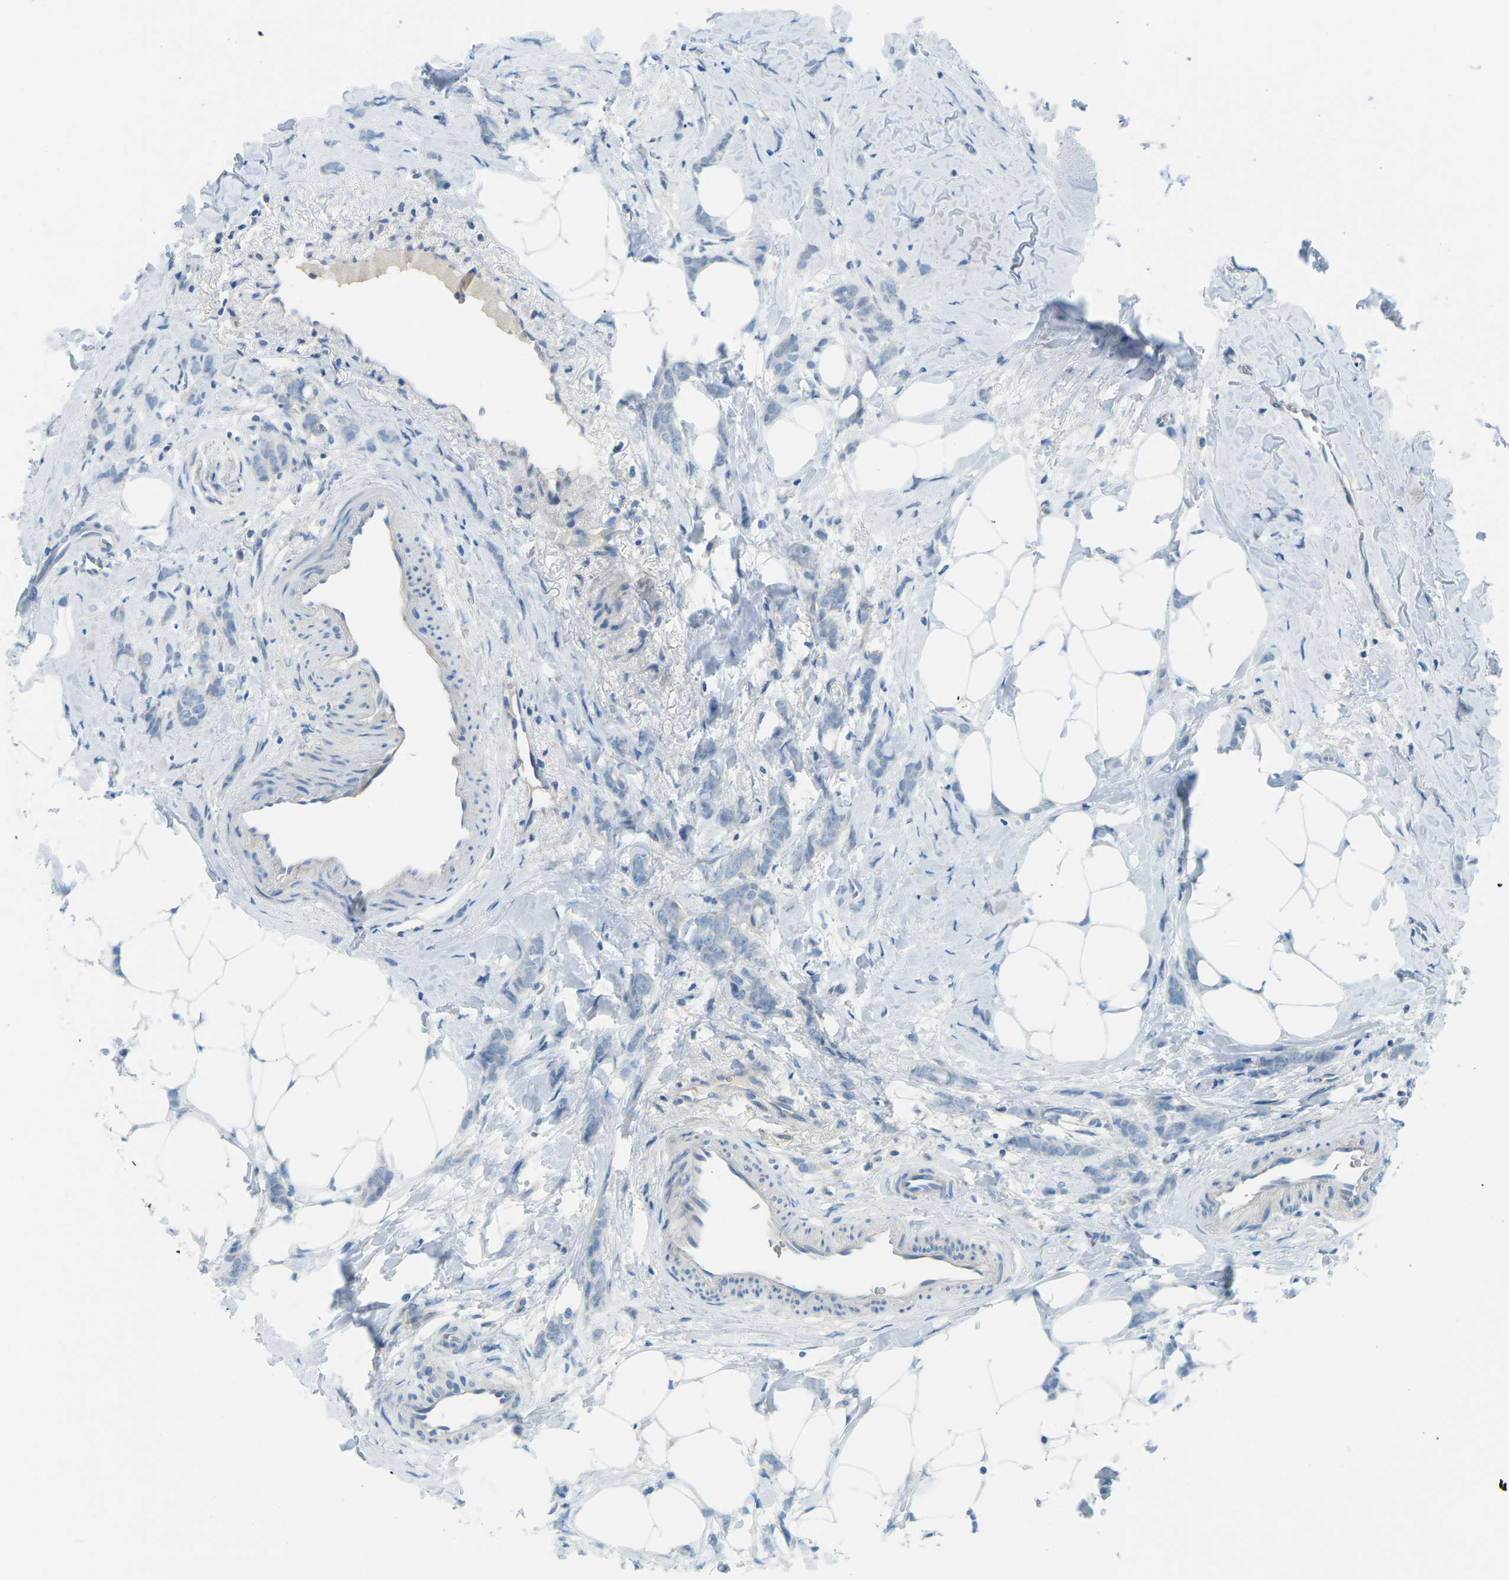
{"staining": {"intensity": "negative", "quantity": "none", "location": "none"}, "tissue": "breast cancer", "cell_type": "Tumor cells", "image_type": "cancer", "snomed": [{"axis": "morphology", "description": "Lobular carcinoma, in situ"}, {"axis": "morphology", "description": "Lobular carcinoma"}, {"axis": "topography", "description": "Breast"}], "caption": "Breast cancer stained for a protein using immunohistochemistry shows no staining tumor cells.", "gene": "CD47", "patient": {"sex": "female", "age": 41}}